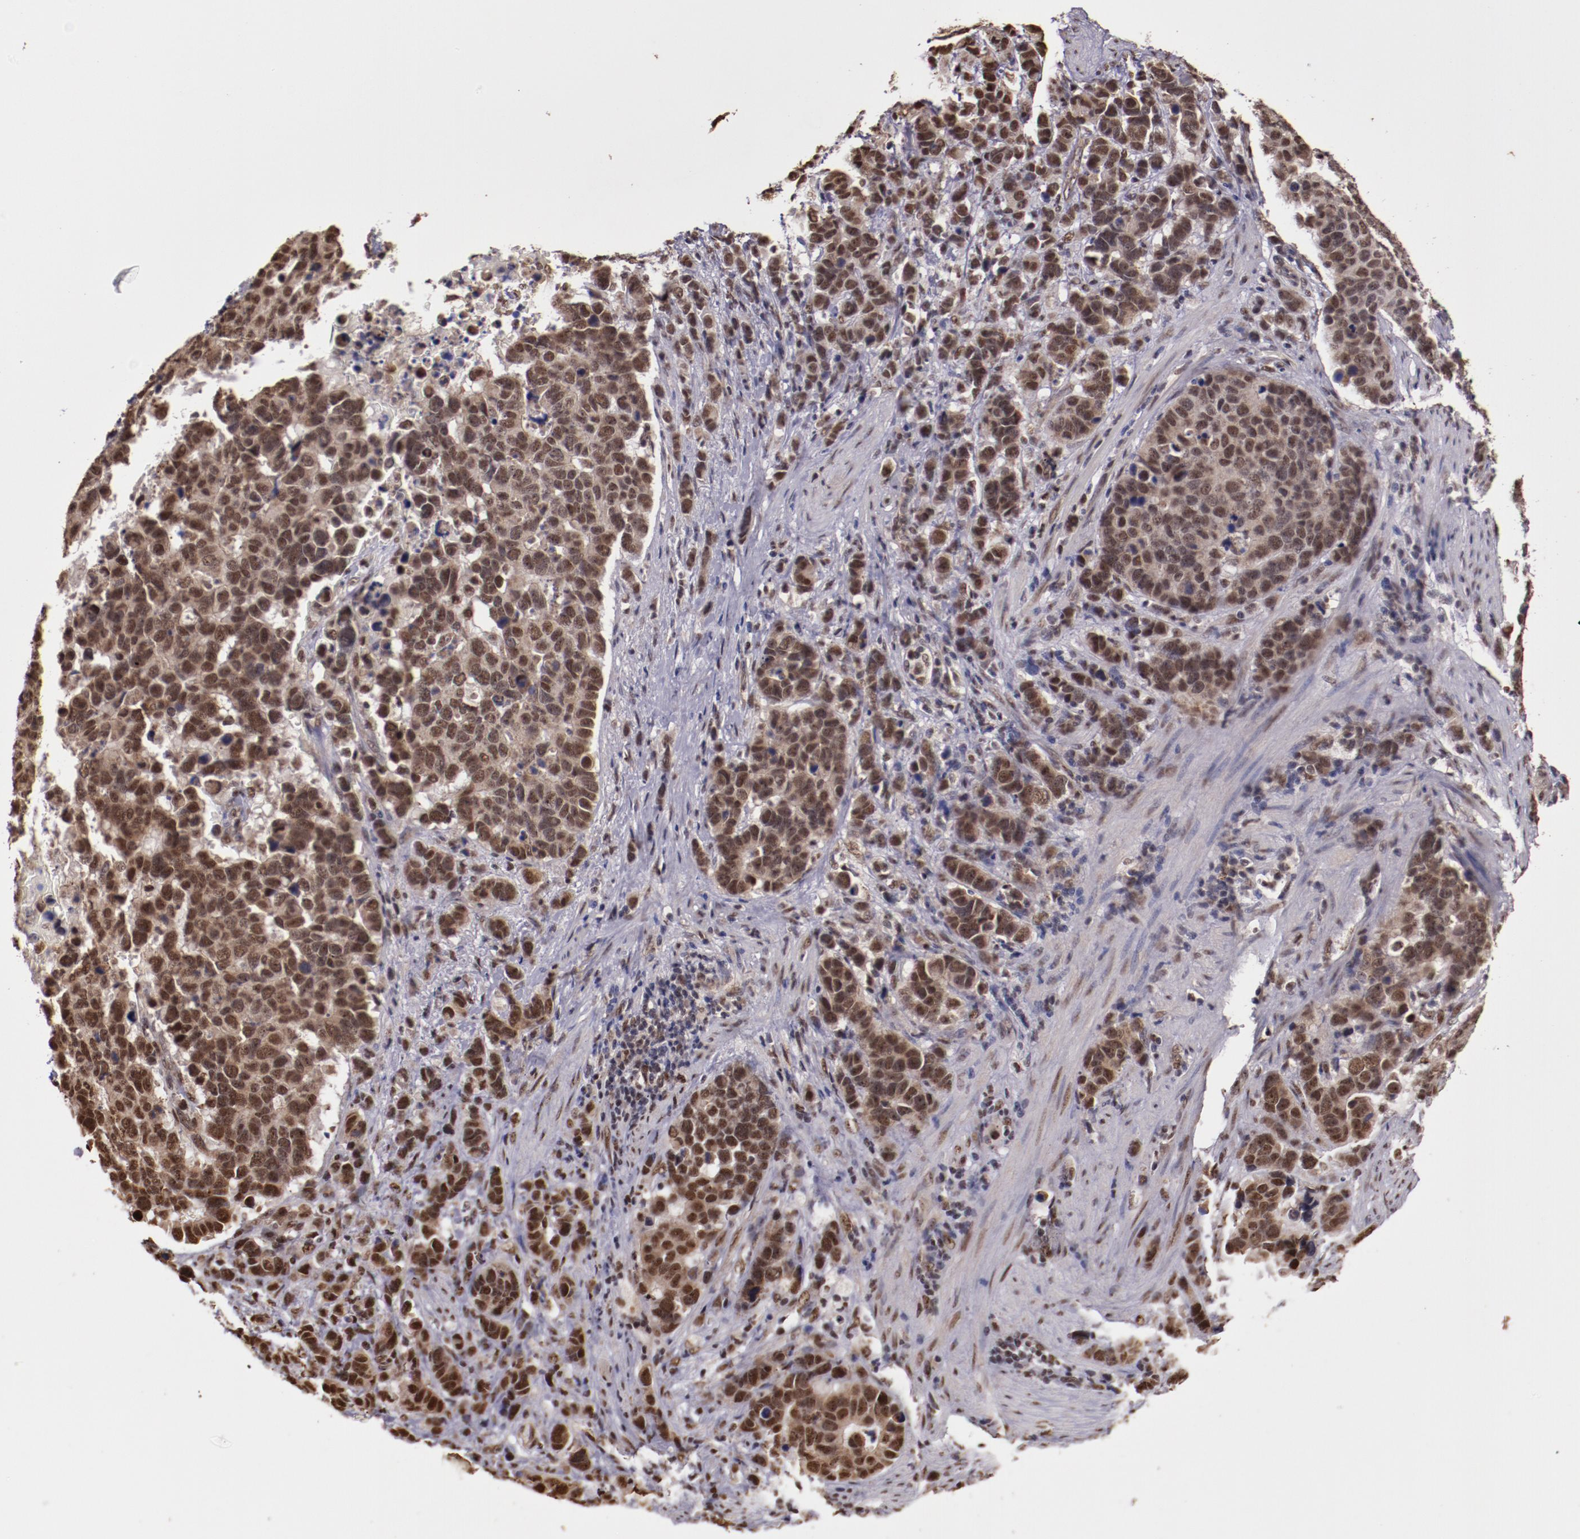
{"staining": {"intensity": "moderate", "quantity": ">75%", "location": "cytoplasmic/membranous,nuclear"}, "tissue": "stomach cancer", "cell_type": "Tumor cells", "image_type": "cancer", "snomed": [{"axis": "morphology", "description": "Adenocarcinoma, NOS"}, {"axis": "topography", "description": "Stomach, upper"}], "caption": "Immunohistochemical staining of stomach adenocarcinoma exhibits medium levels of moderate cytoplasmic/membranous and nuclear positivity in about >75% of tumor cells.", "gene": "CECR2", "patient": {"sex": "male", "age": 71}}